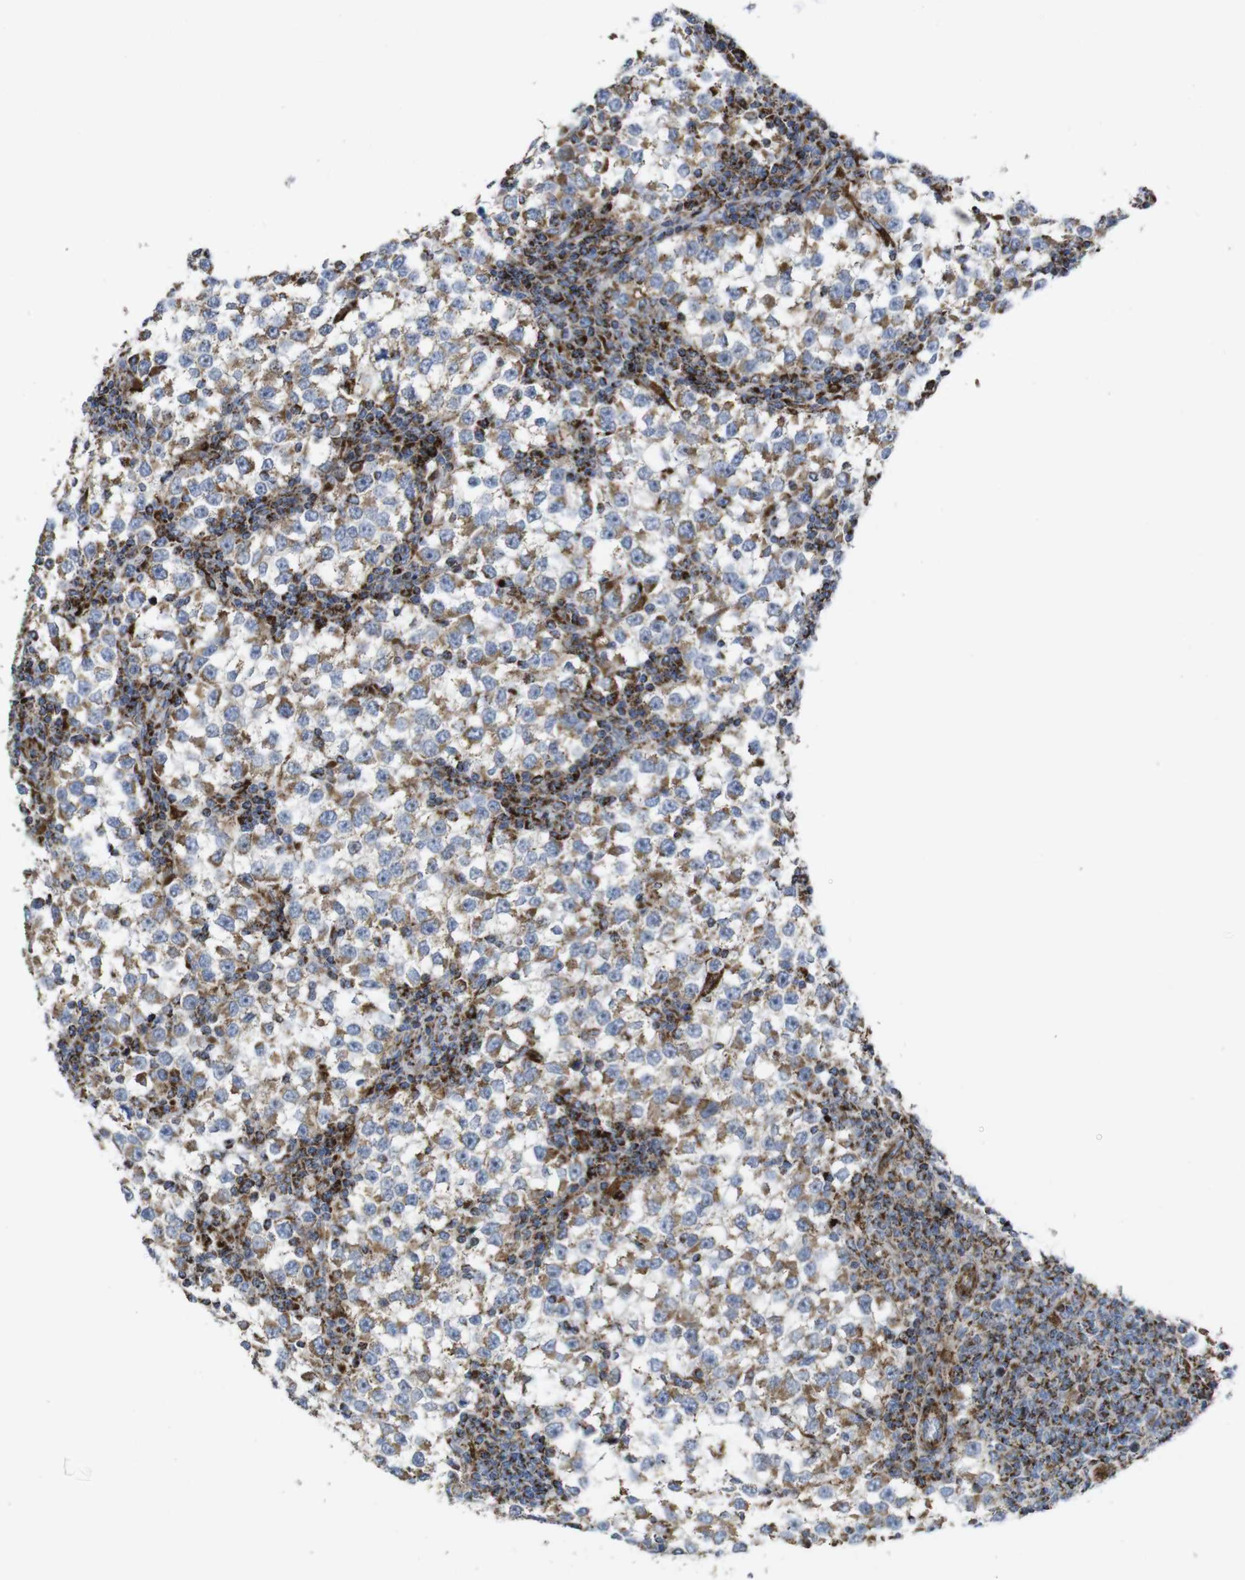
{"staining": {"intensity": "weak", "quantity": "25%-75%", "location": "cytoplasmic/membranous"}, "tissue": "testis cancer", "cell_type": "Tumor cells", "image_type": "cancer", "snomed": [{"axis": "morphology", "description": "Seminoma, NOS"}, {"axis": "topography", "description": "Testis"}], "caption": "Protein expression analysis of human testis cancer reveals weak cytoplasmic/membranous staining in about 25%-75% of tumor cells. (DAB = brown stain, brightfield microscopy at high magnification).", "gene": "TMEM192", "patient": {"sex": "male", "age": 65}}